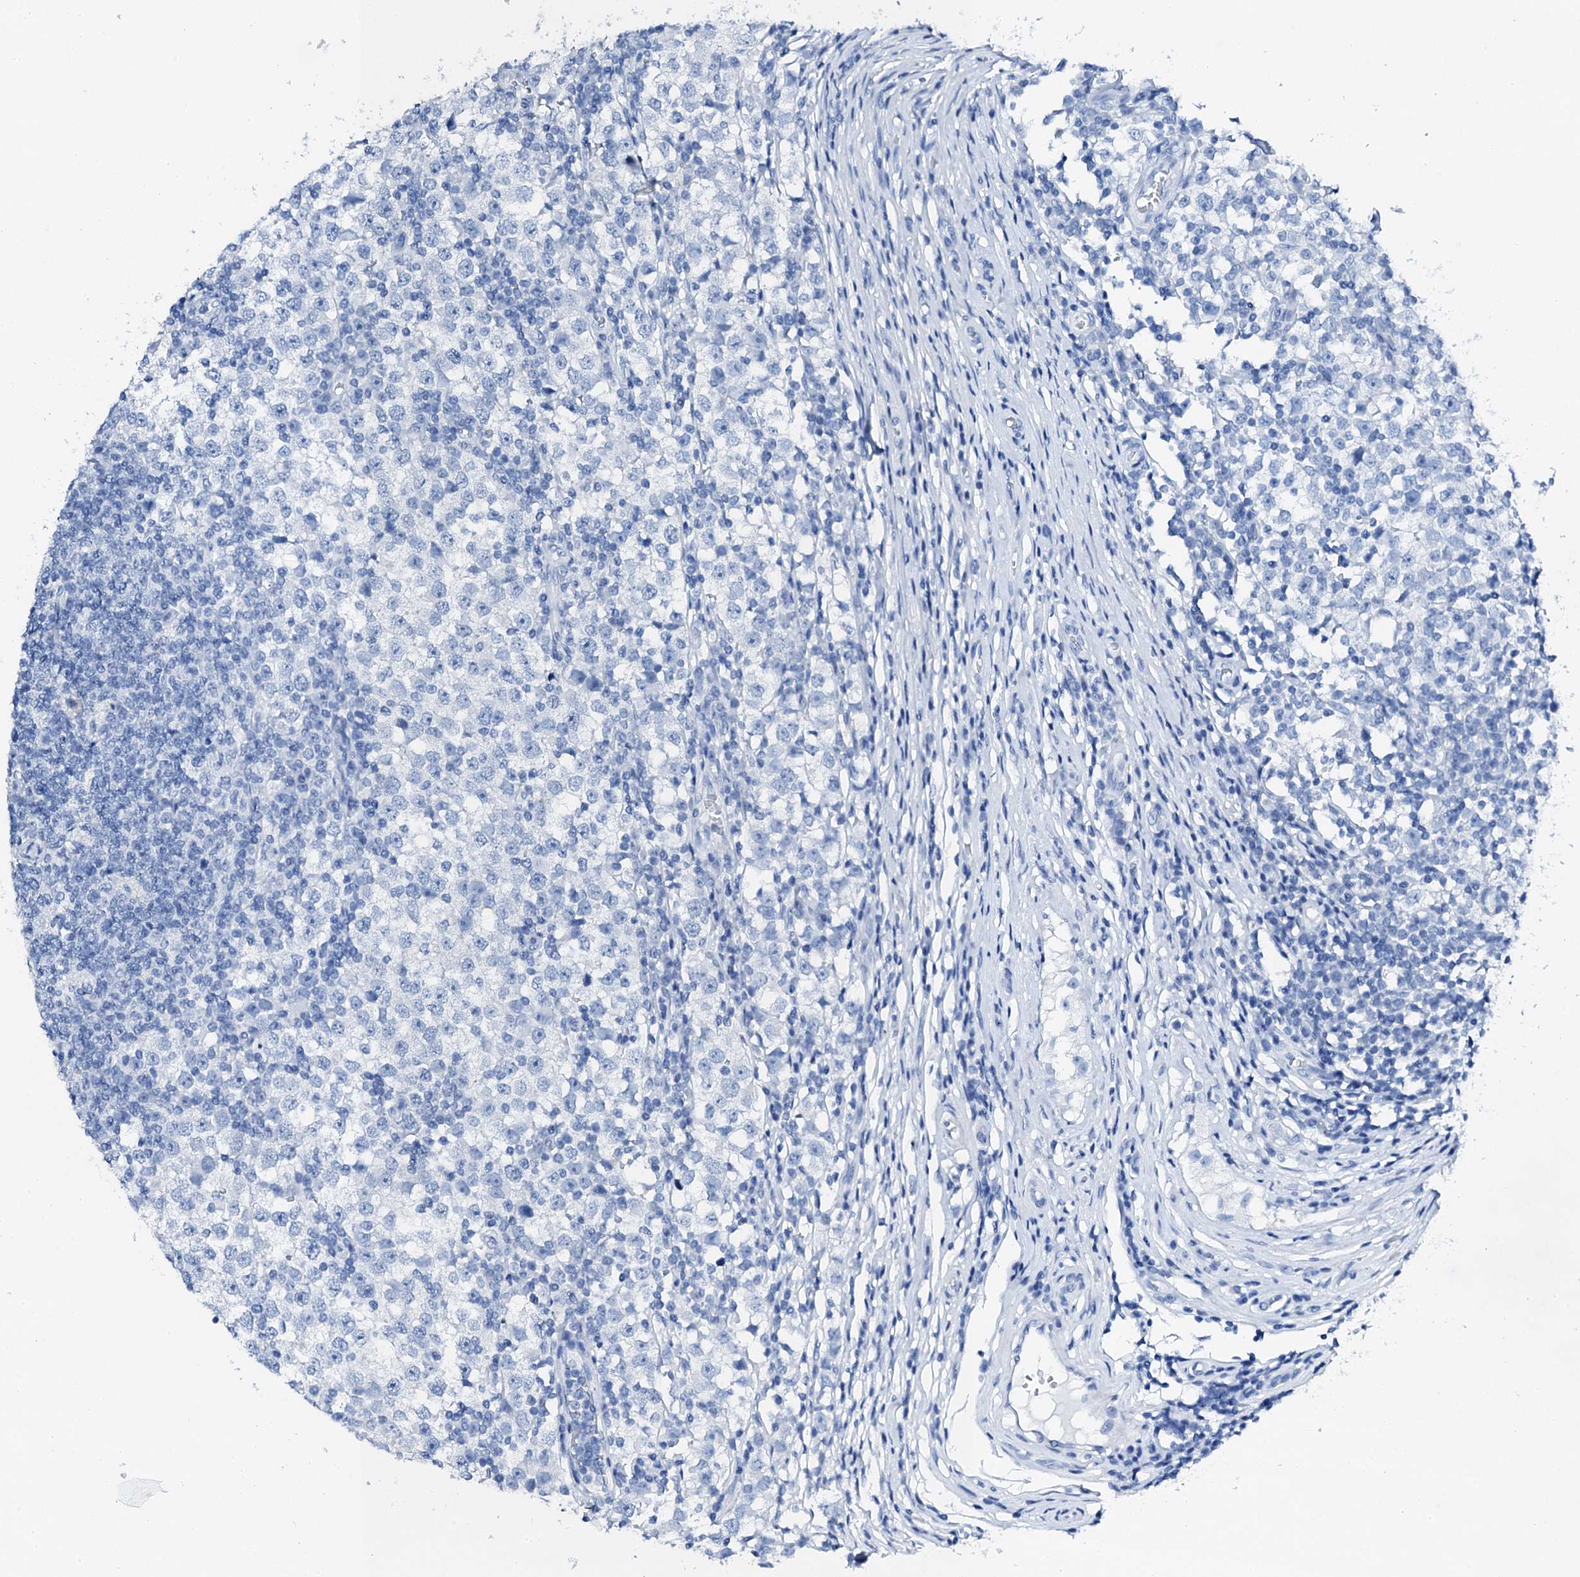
{"staining": {"intensity": "negative", "quantity": "none", "location": "none"}, "tissue": "testis cancer", "cell_type": "Tumor cells", "image_type": "cancer", "snomed": [{"axis": "morphology", "description": "Seminoma, NOS"}, {"axis": "topography", "description": "Testis"}], "caption": "This is a photomicrograph of IHC staining of testis seminoma, which shows no expression in tumor cells.", "gene": "PTH", "patient": {"sex": "male", "age": 65}}